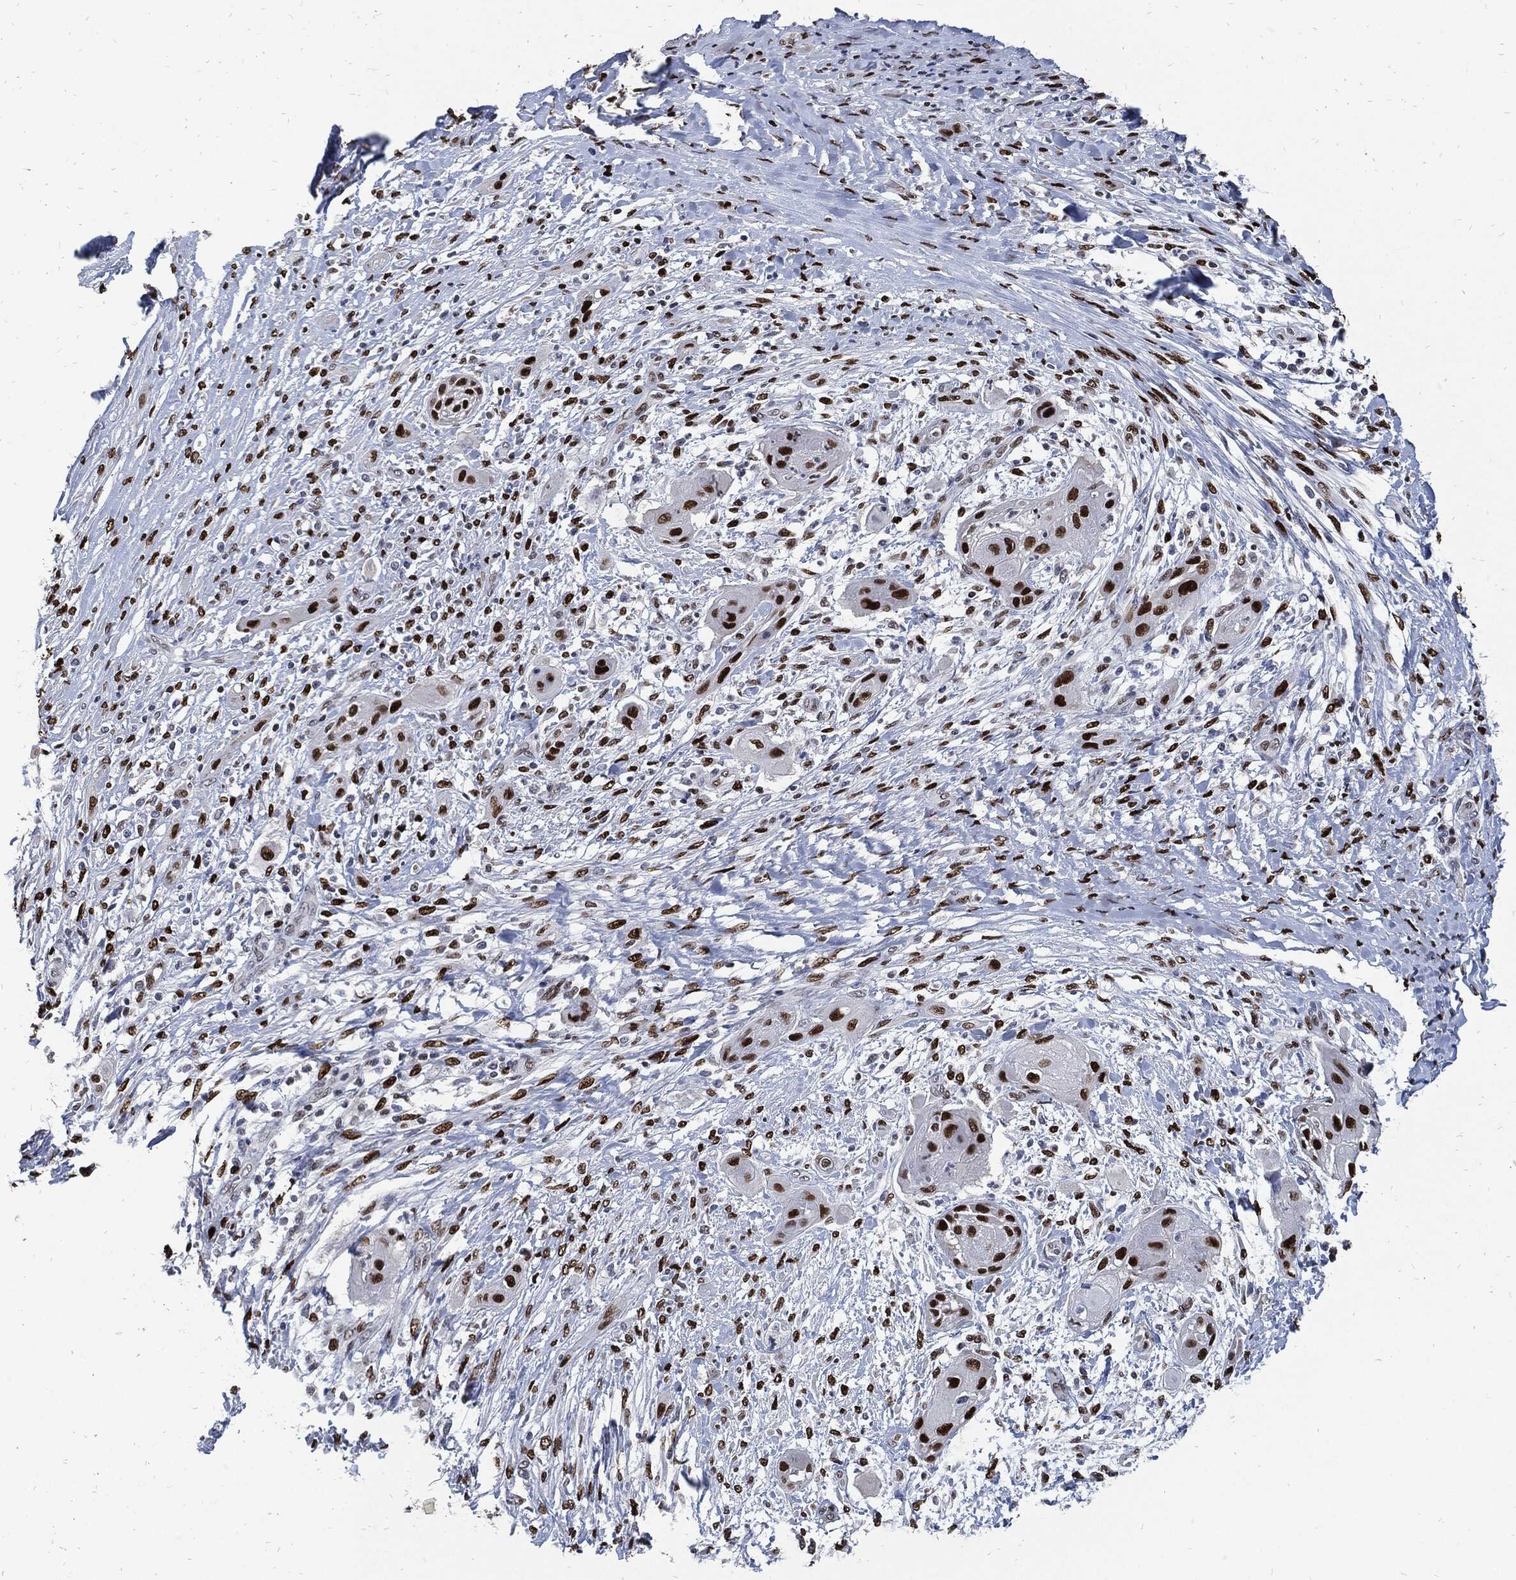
{"staining": {"intensity": "strong", "quantity": ">75%", "location": "nuclear"}, "tissue": "skin cancer", "cell_type": "Tumor cells", "image_type": "cancer", "snomed": [{"axis": "morphology", "description": "Squamous cell carcinoma, NOS"}, {"axis": "topography", "description": "Skin"}], "caption": "This is an image of immunohistochemistry (IHC) staining of skin cancer (squamous cell carcinoma), which shows strong positivity in the nuclear of tumor cells.", "gene": "JUN", "patient": {"sex": "male", "age": 62}}